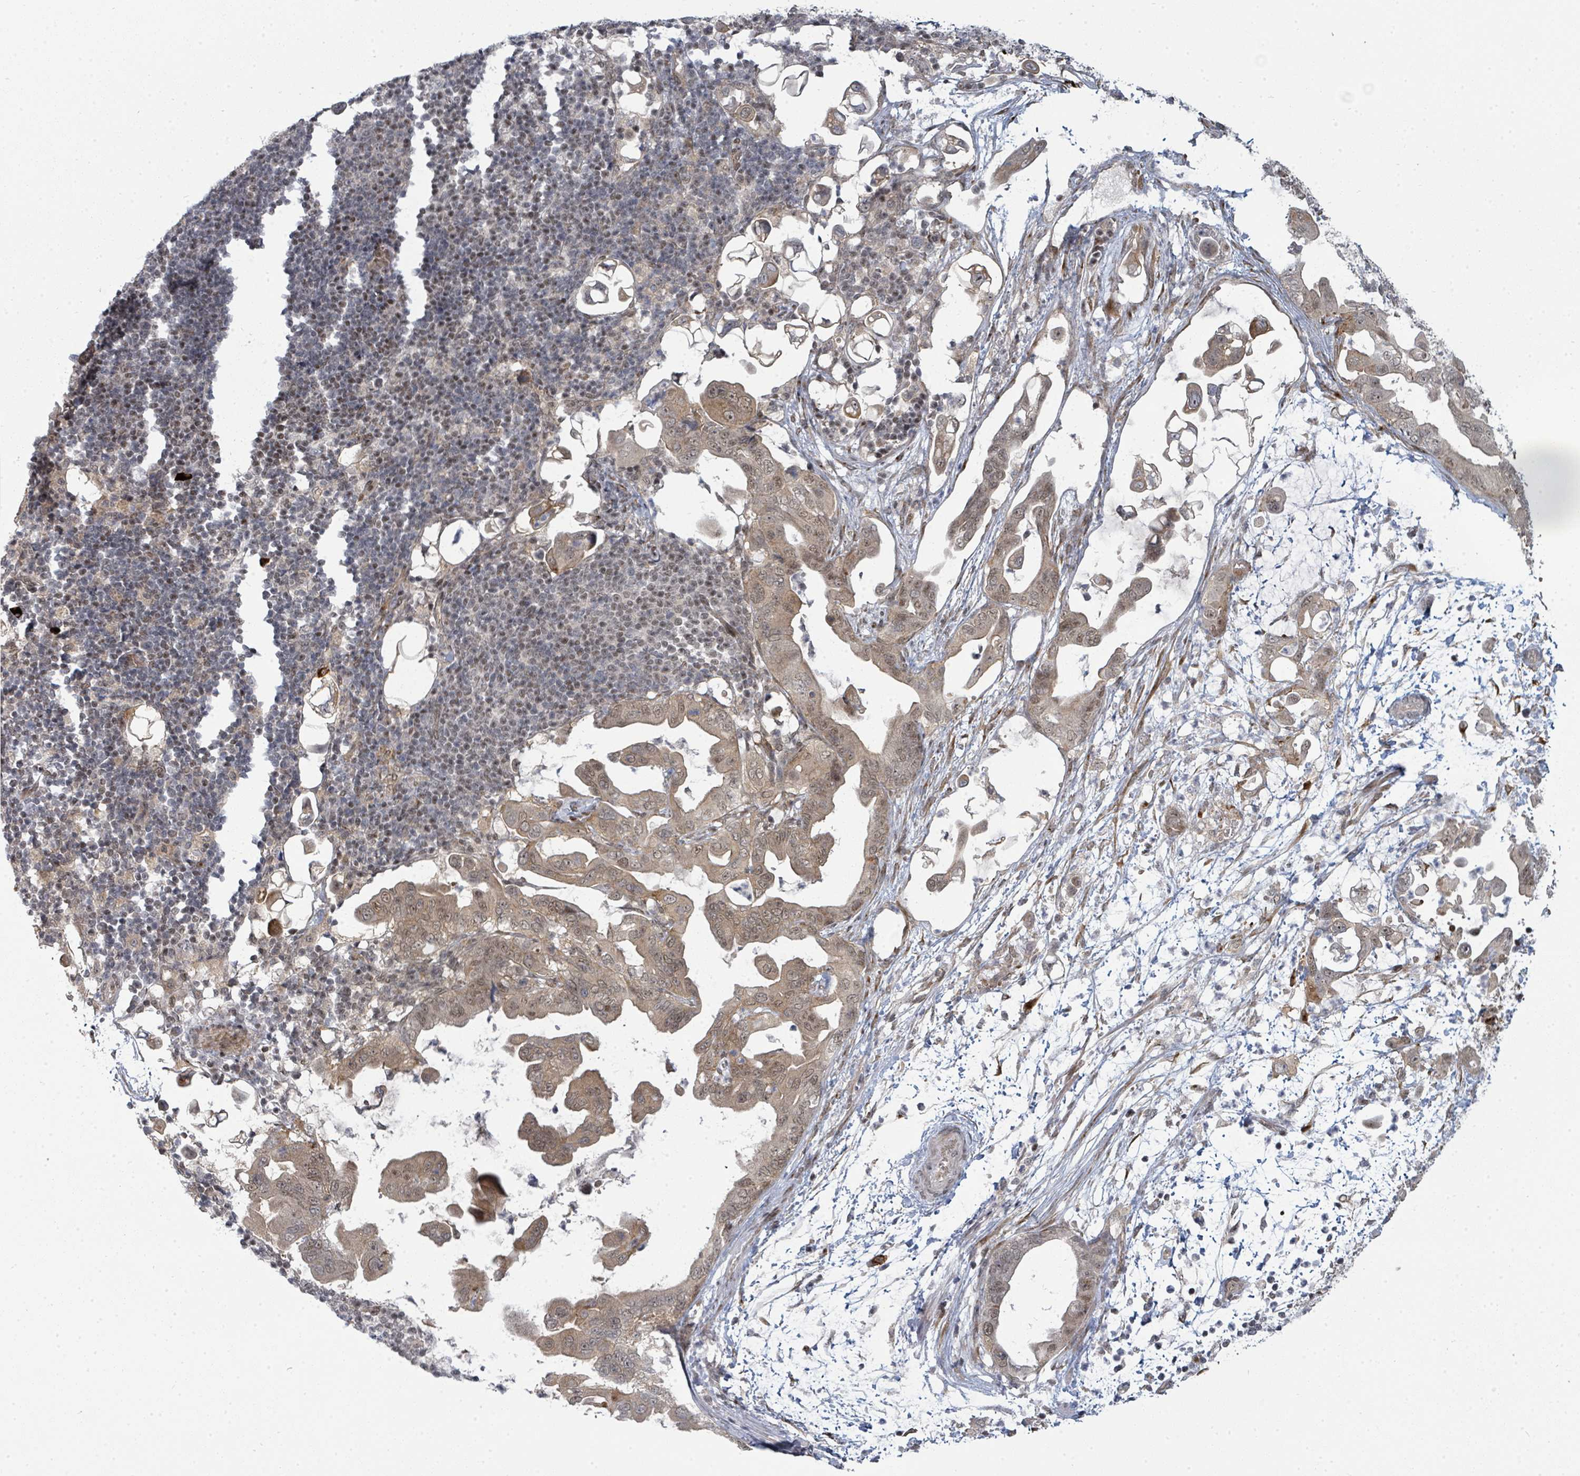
{"staining": {"intensity": "weak", "quantity": ">75%", "location": "cytoplasmic/membranous,nuclear"}, "tissue": "pancreatic cancer", "cell_type": "Tumor cells", "image_type": "cancer", "snomed": [{"axis": "morphology", "description": "Adenocarcinoma, NOS"}, {"axis": "topography", "description": "Pancreas"}], "caption": "Pancreatic cancer (adenocarcinoma) stained with a protein marker demonstrates weak staining in tumor cells.", "gene": "PSMG2", "patient": {"sex": "male", "age": 61}}